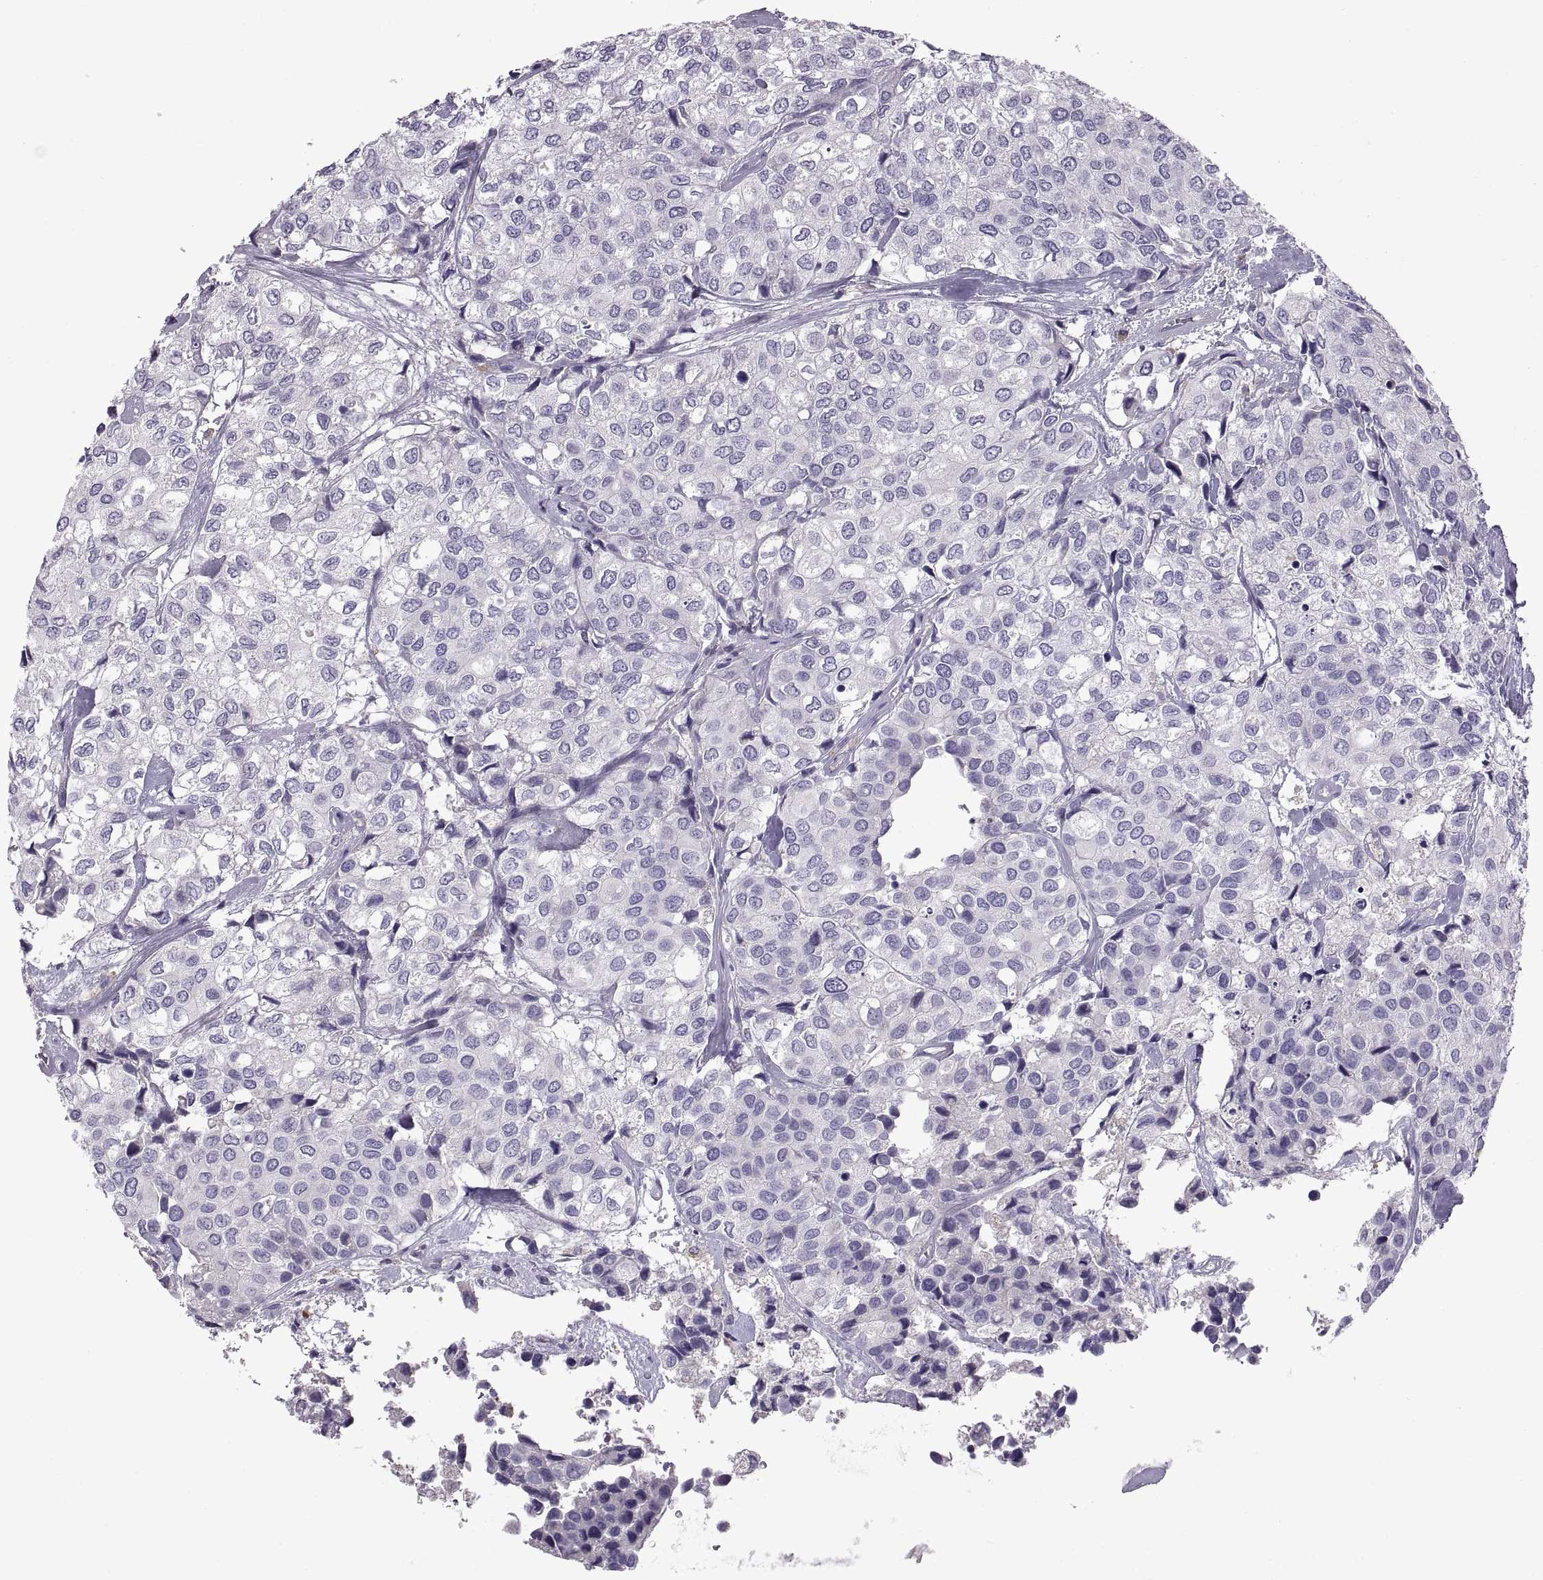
{"staining": {"intensity": "negative", "quantity": "none", "location": "none"}, "tissue": "urothelial cancer", "cell_type": "Tumor cells", "image_type": "cancer", "snomed": [{"axis": "morphology", "description": "Urothelial carcinoma, High grade"}, {"axis": "topography", "description": "Urinary bladder"}], "caption": "Tumor cells are negative for protein expression in human urothelial cancer.", "gene": "ARSL", "patient": {"sex": "male", "age": 73}}